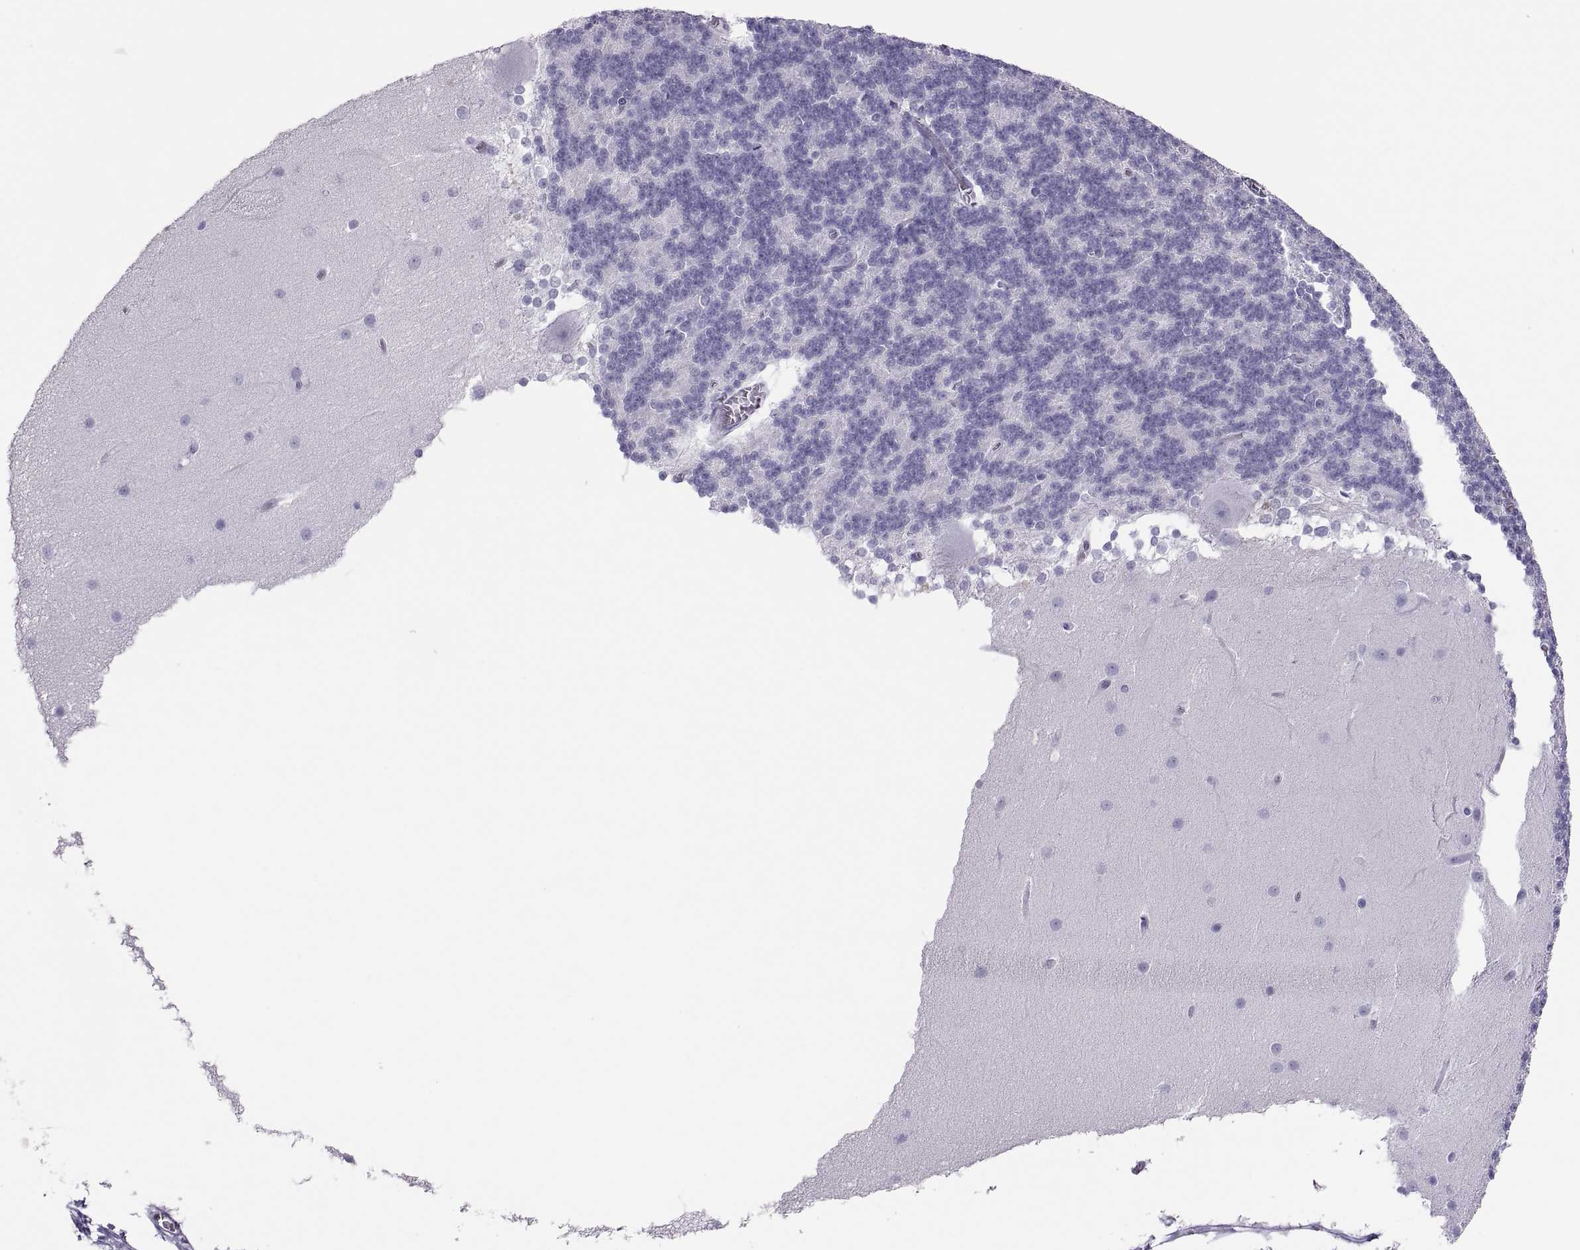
{"staining": {"intensity": "negative", "quantity": "none", "location": "none"}, "tissue": "cerebellum", "cell_type": "Cells in granular layer", "image_type": "normal", "snomed": [{"axis": "morphology", "description": "Normal tissue, NOS"}, {"axis": "topography", "description": "Cerebellum"}], "caption": "Cells in granular layer are negative for protein expression in unremarkable human cerebellum. (Brightfield microscopy of DAB (3,3'-diaminobenzidine) IHC at high magnification).", "gene": "SEMG1", "patient": {"sex": "female", "age": 19}}